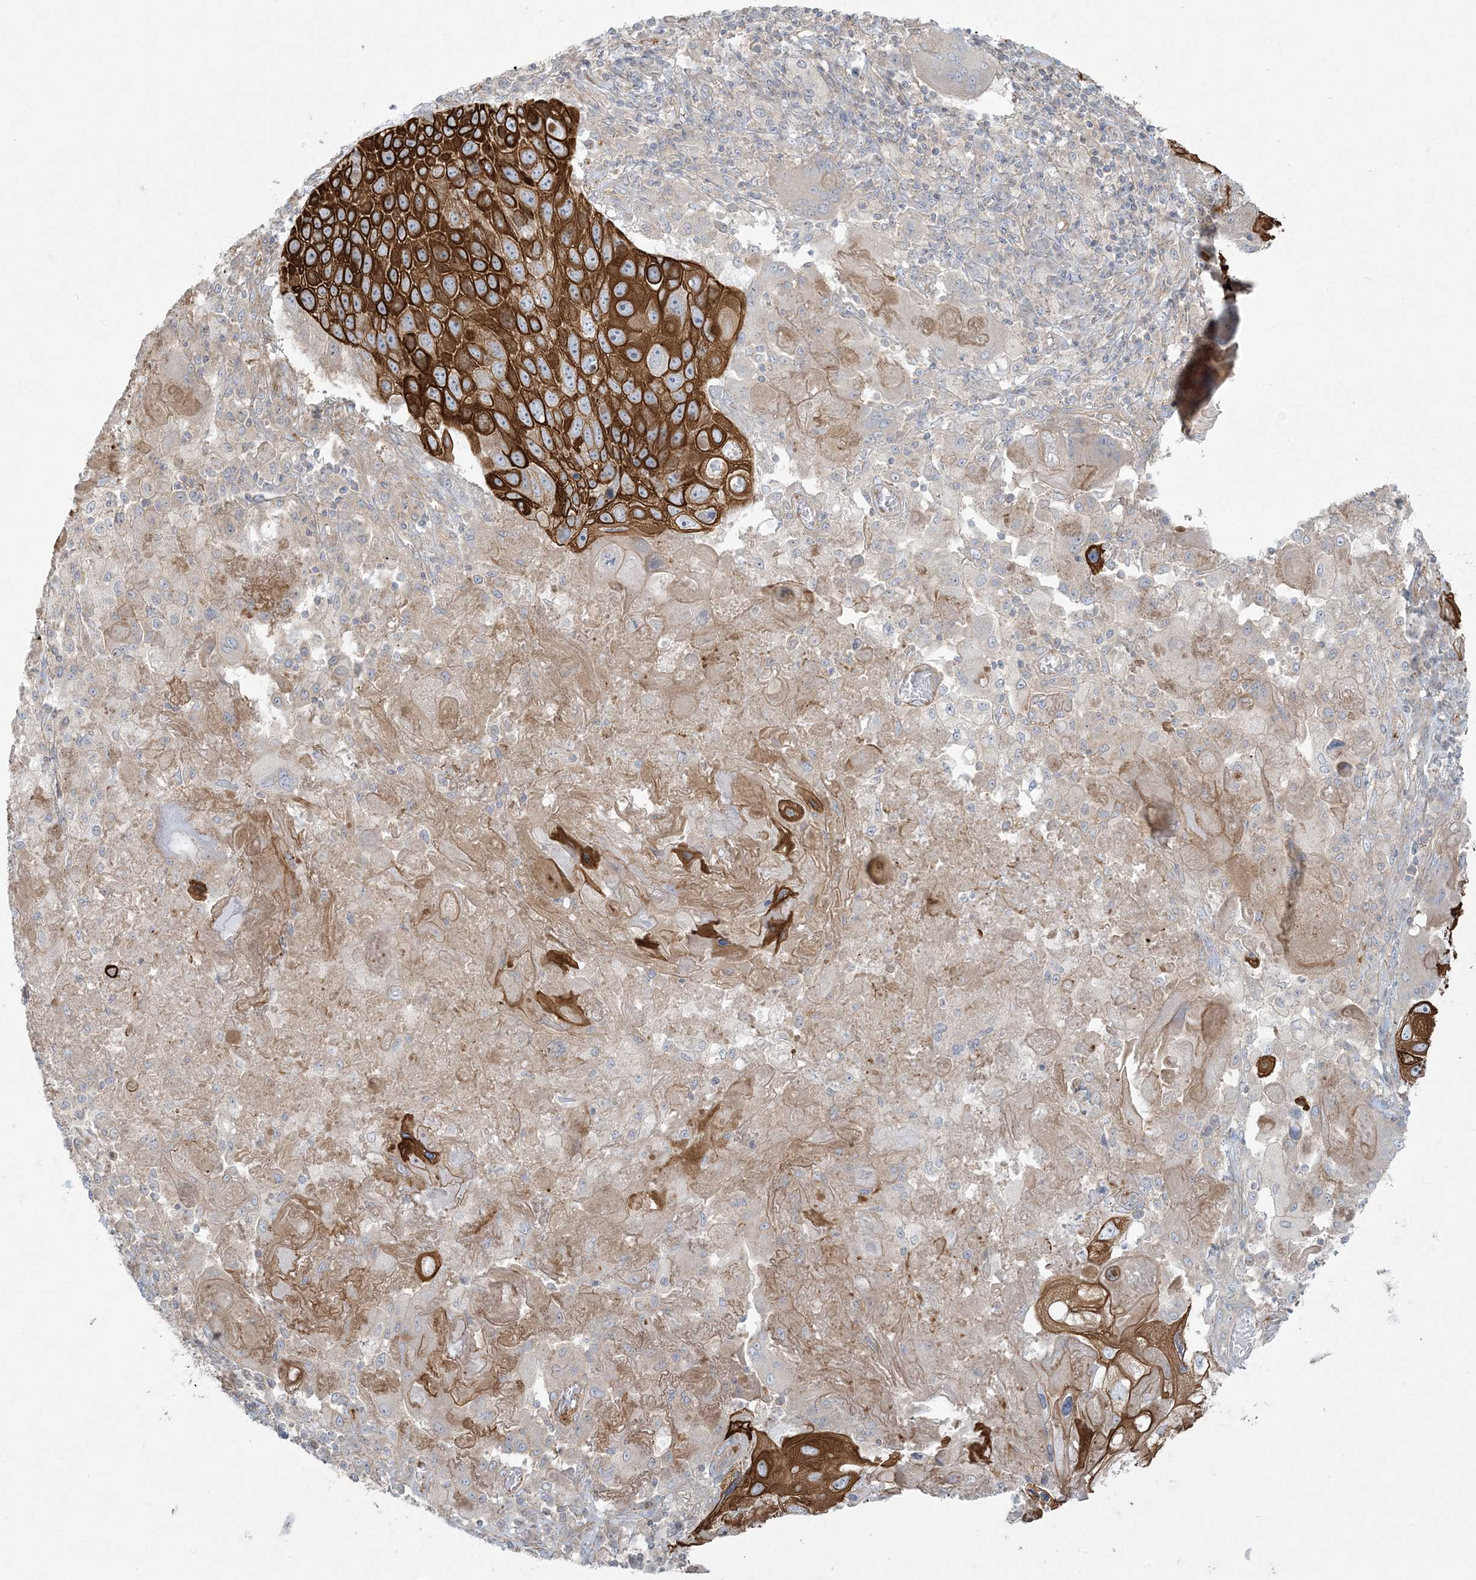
{"staining": {"intensity": "strong", "quantity": ">75%", "location": "cytoplasmic/membranous"}, "tissue": "lung cancer", "cell_type": "Tumor cells", "image_type": "cancer", "snomed": [{"axis": "morphology", "description": "Squamous cell carcinoma, NOS"}, {"axis": "topography", "description": "Lung"}], "caption": "About >75% of tumor cells in human squamous cell carcinoma (lung) display strong cytoplasmic/membranous protein staining as visualized by brown immunohistochemical staining.", "gene": "PIK3R4", "patient": {"sex": "male", "age": 61}}